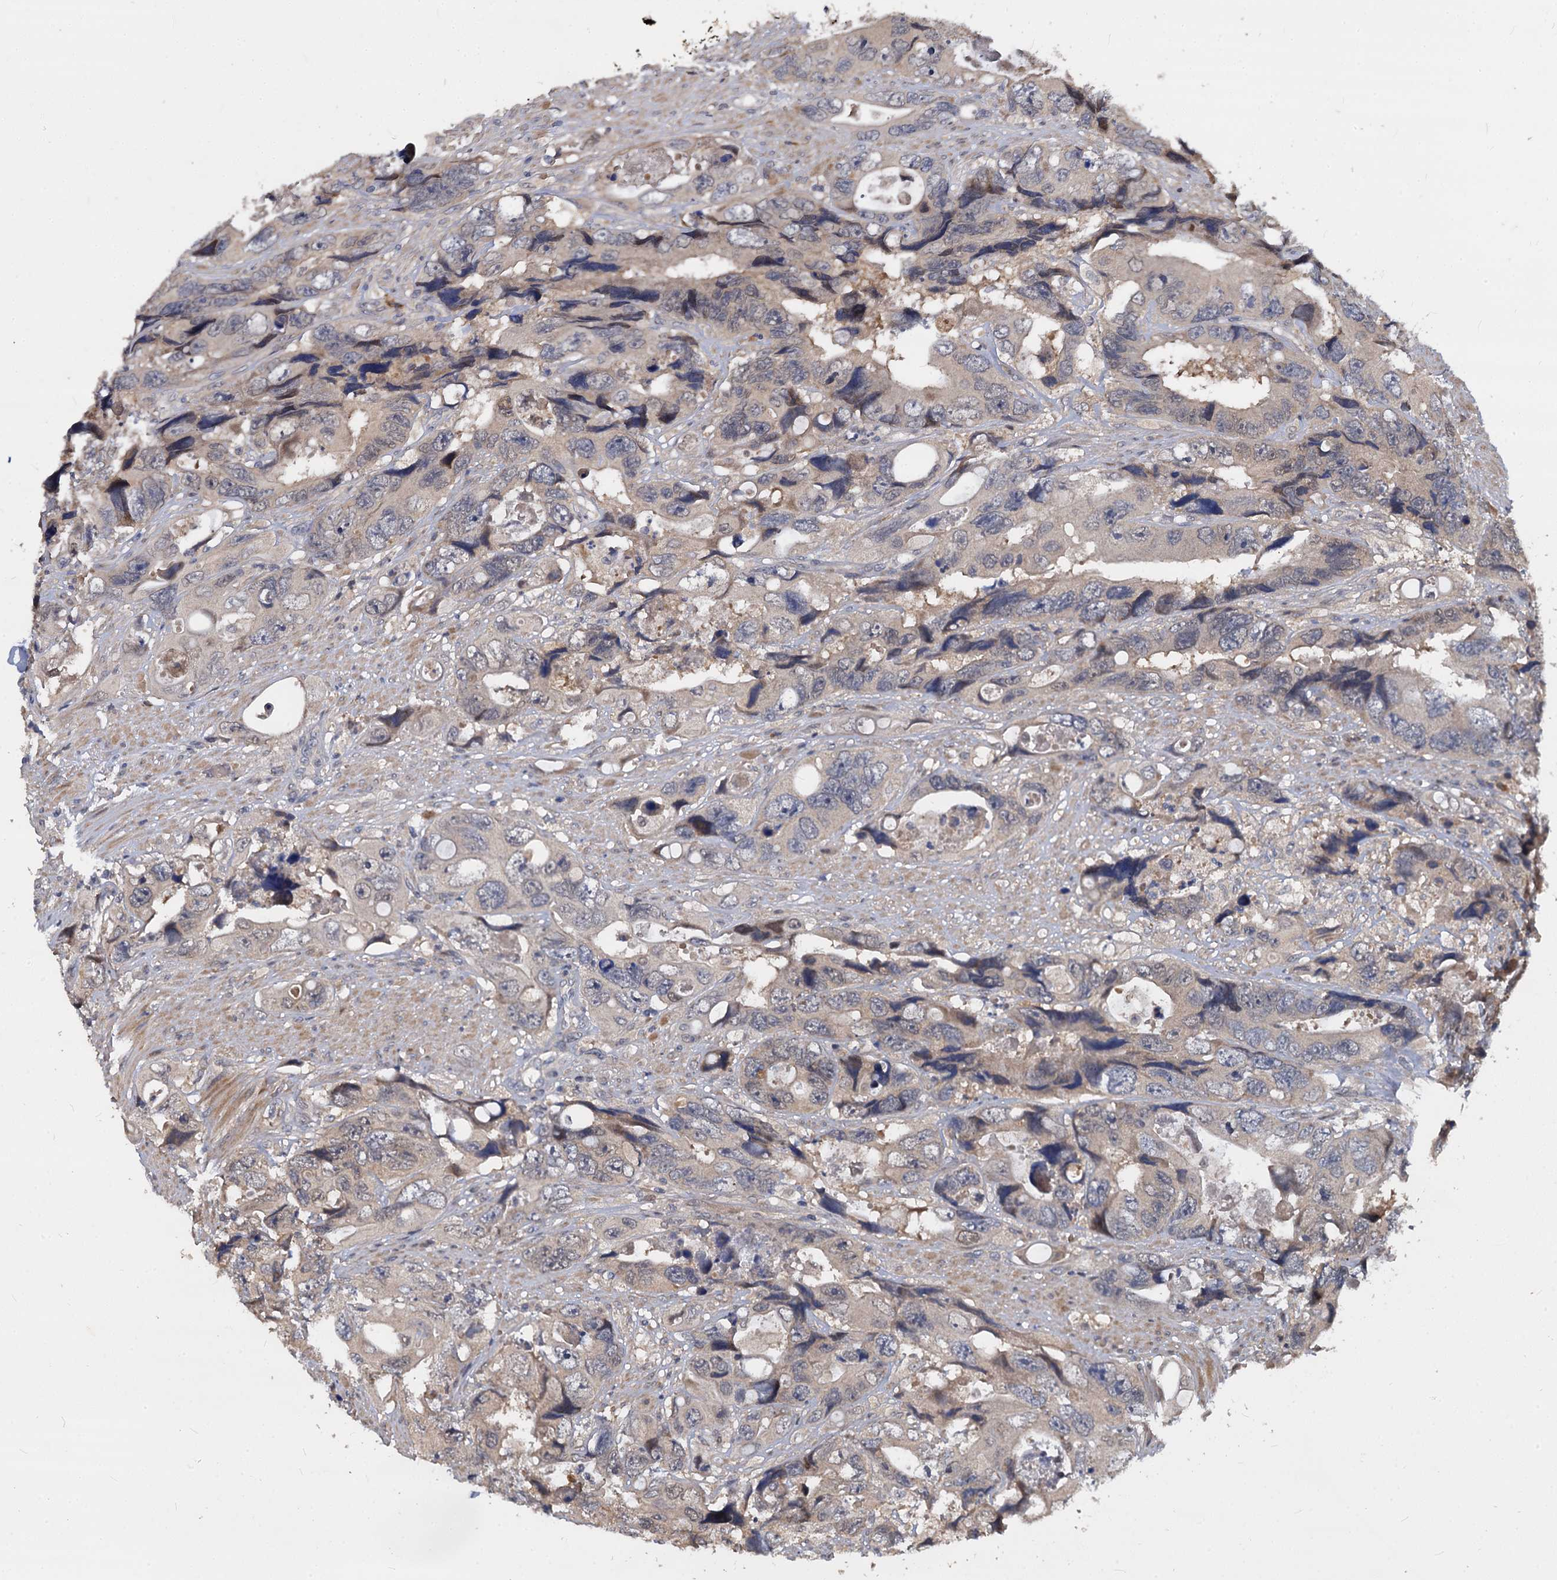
{"staining": {"intensity": "weak", "quantity": "<25%", "location": "cytoplasmic/membranous"}, "tissue": "colorectal cancer", "cell_type": "Tumor cells", "image_type": "cancer", "snomed": [{"axis": "morphology", "description": "Adenocarcinoma, NOS"}, {"axis": "topography", "description": "Rectum"}], "caption": "Colorectal adenocarcinoma was stained to show a protein in brown. There is no significant expression in tumor cells.", "gene": "CCDC184", "patient": {"sex": "male", "age": 57}}